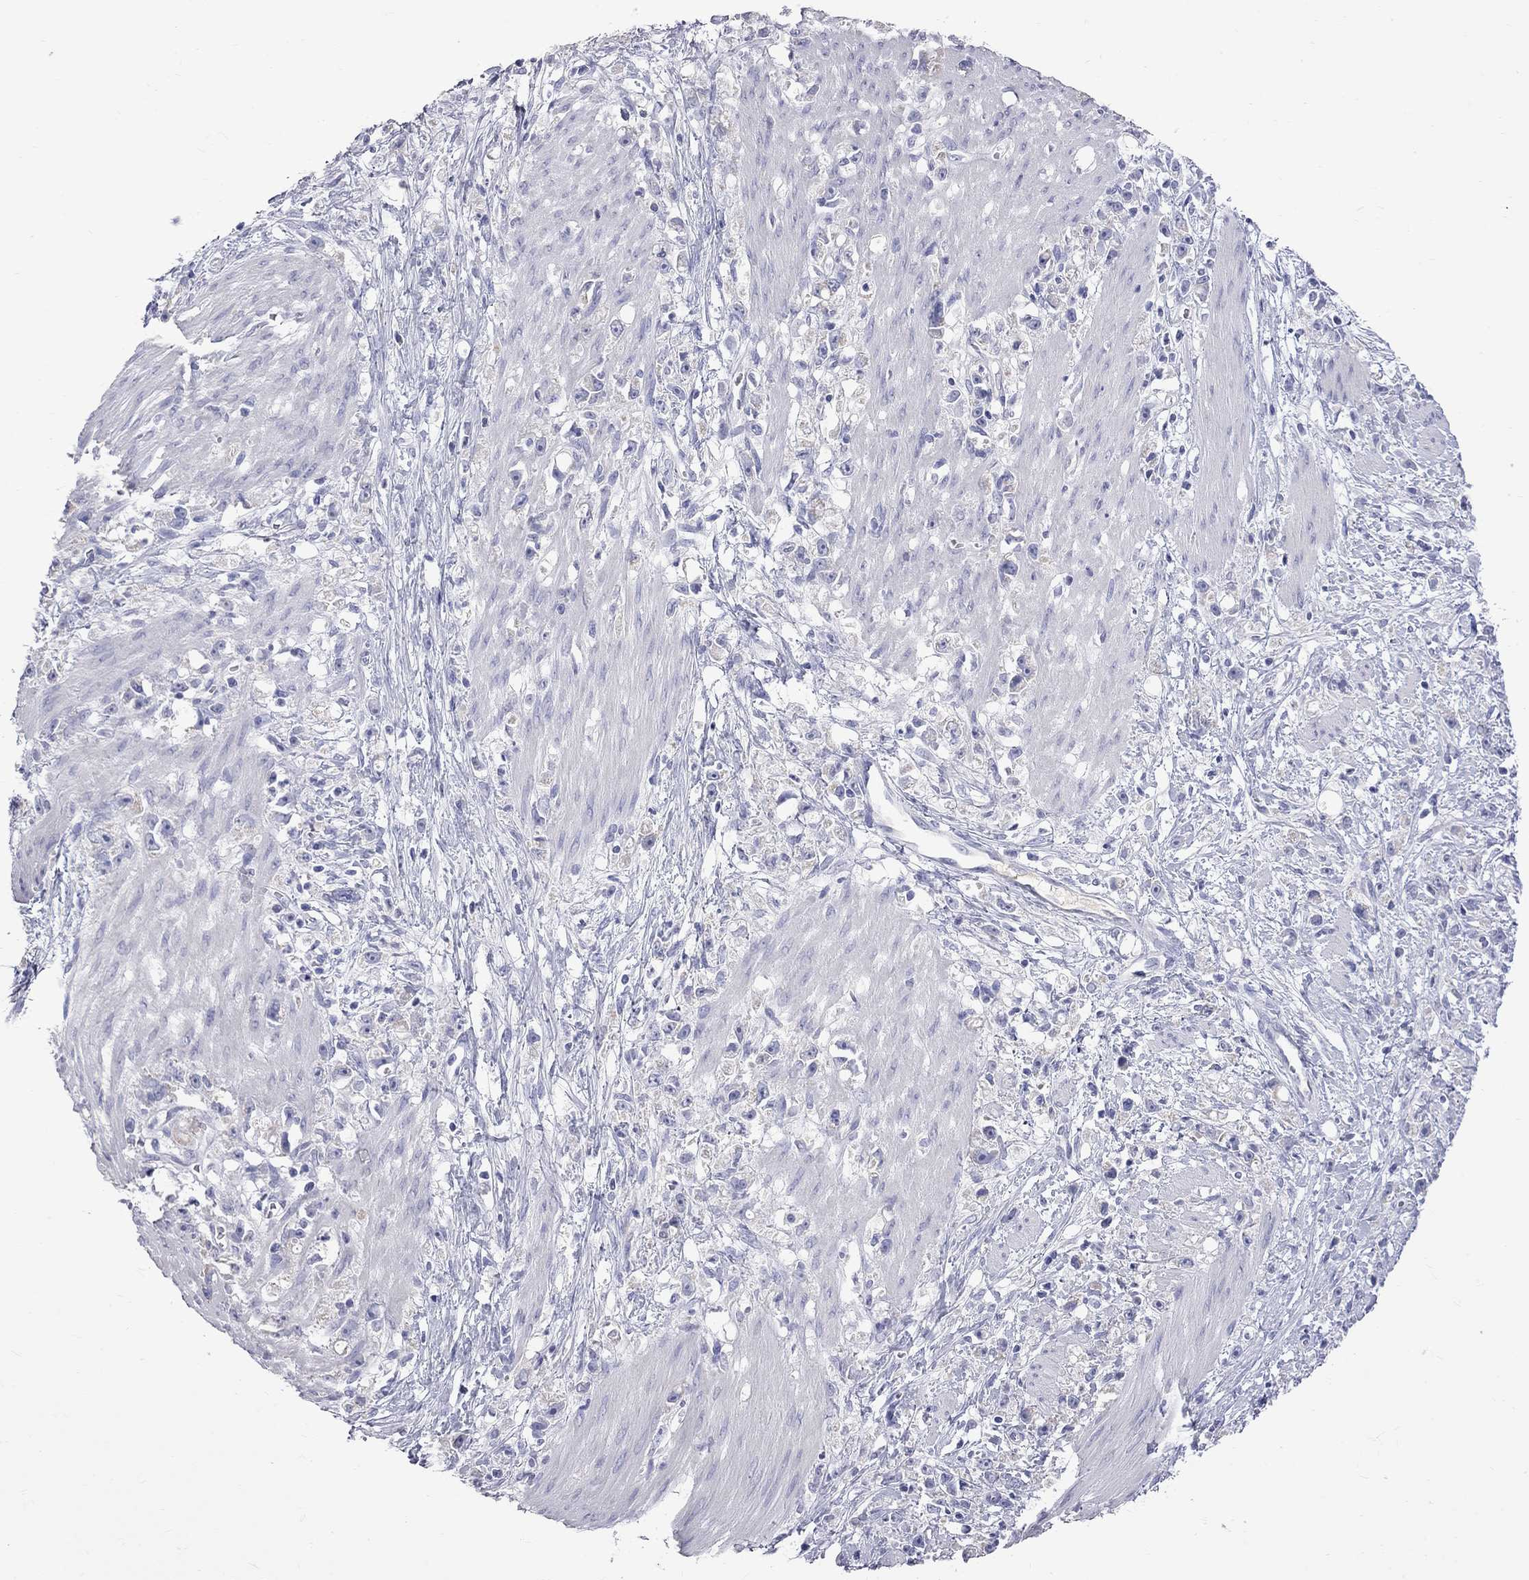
{"staining": {"intensity": "negative", "quantity": "none", "location": "none"}, "tissue": "stomach cancer", "cell_type": "Tumor cells", "image_type": "cancer", "snomed": [{"axis": "morphology", "description": "Adenocarcinoma, NOS"}, {"axis": "topography", "description": "Stomach"}], "caption": "IHC micrograph of stomach cancer (adenocarcinoma) stained for a protein (brown), which exhibits no staining in tumor cells. Brightfield microscopy of immunohistochemistry stained with DAB (3,3'-diaminobenzidine) (brown) and hematoxylin (blue), captured at high magnification.", "gene": "KCND2", "patient": {"sex": "female", "age": 59}}